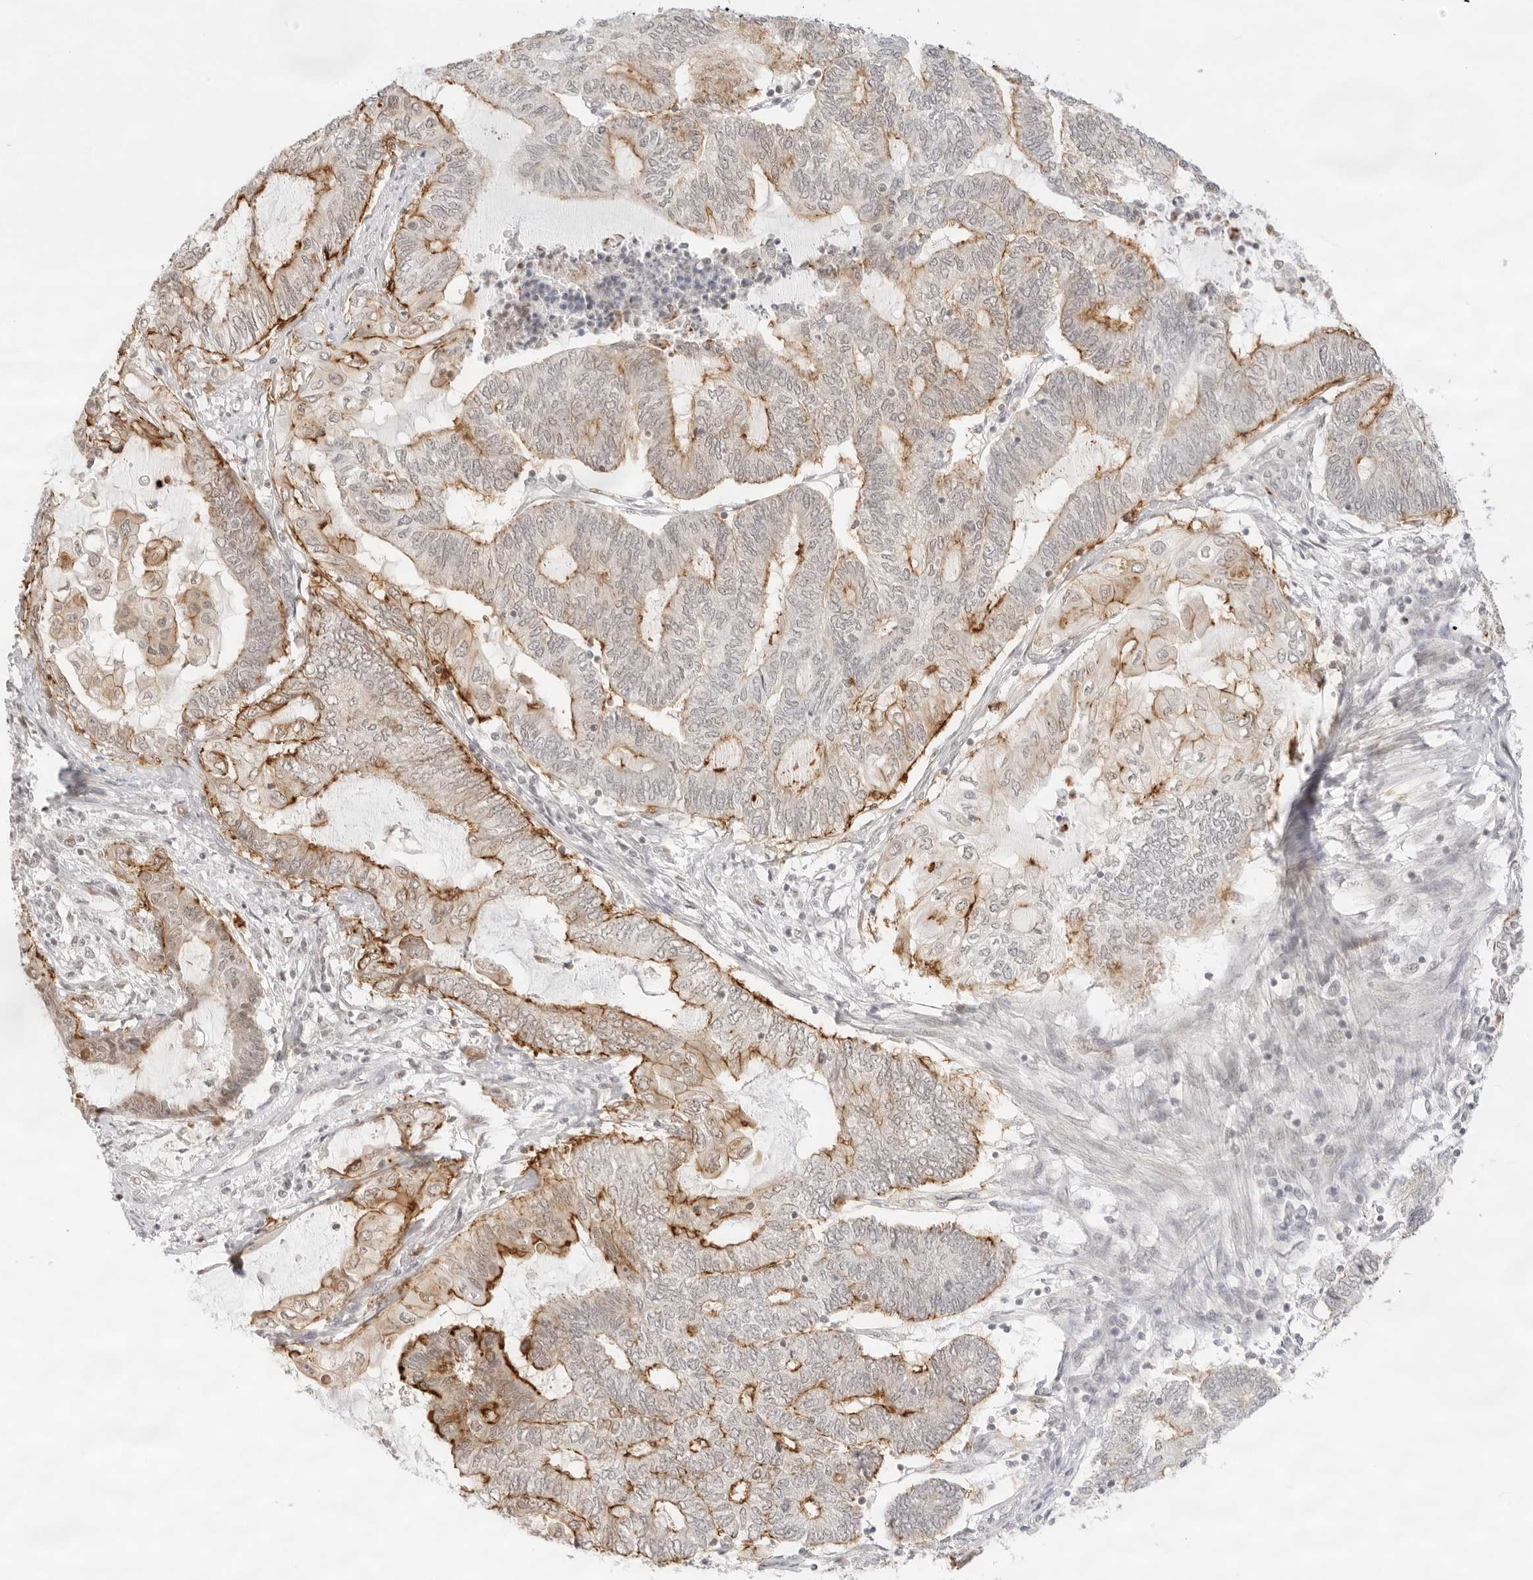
{"staining": {"intensity": "moderate", "quantity": "25%-75%", "location": "cytoplasmic/membranous"}, "tissue": "endometrial cancer", "cell_type": "Tumor cells", "image_type": "cancer", "snomed": [{"axis": "morphology", "description": "Adenocarcinoma, NOS"}, {"axis": "topography", "description": "Uterus"}, {"axis": "topography", "description": "Endometrium"}], "caption": "Protein expression analysis of endometrial cancer (adenocarcinoma) demonstrates moderate cytoplasmic/membranous expression in about 25%-75% of tumor cells.", "gene": "GNAS", "patient": {"sex": "female", "age": 70}}